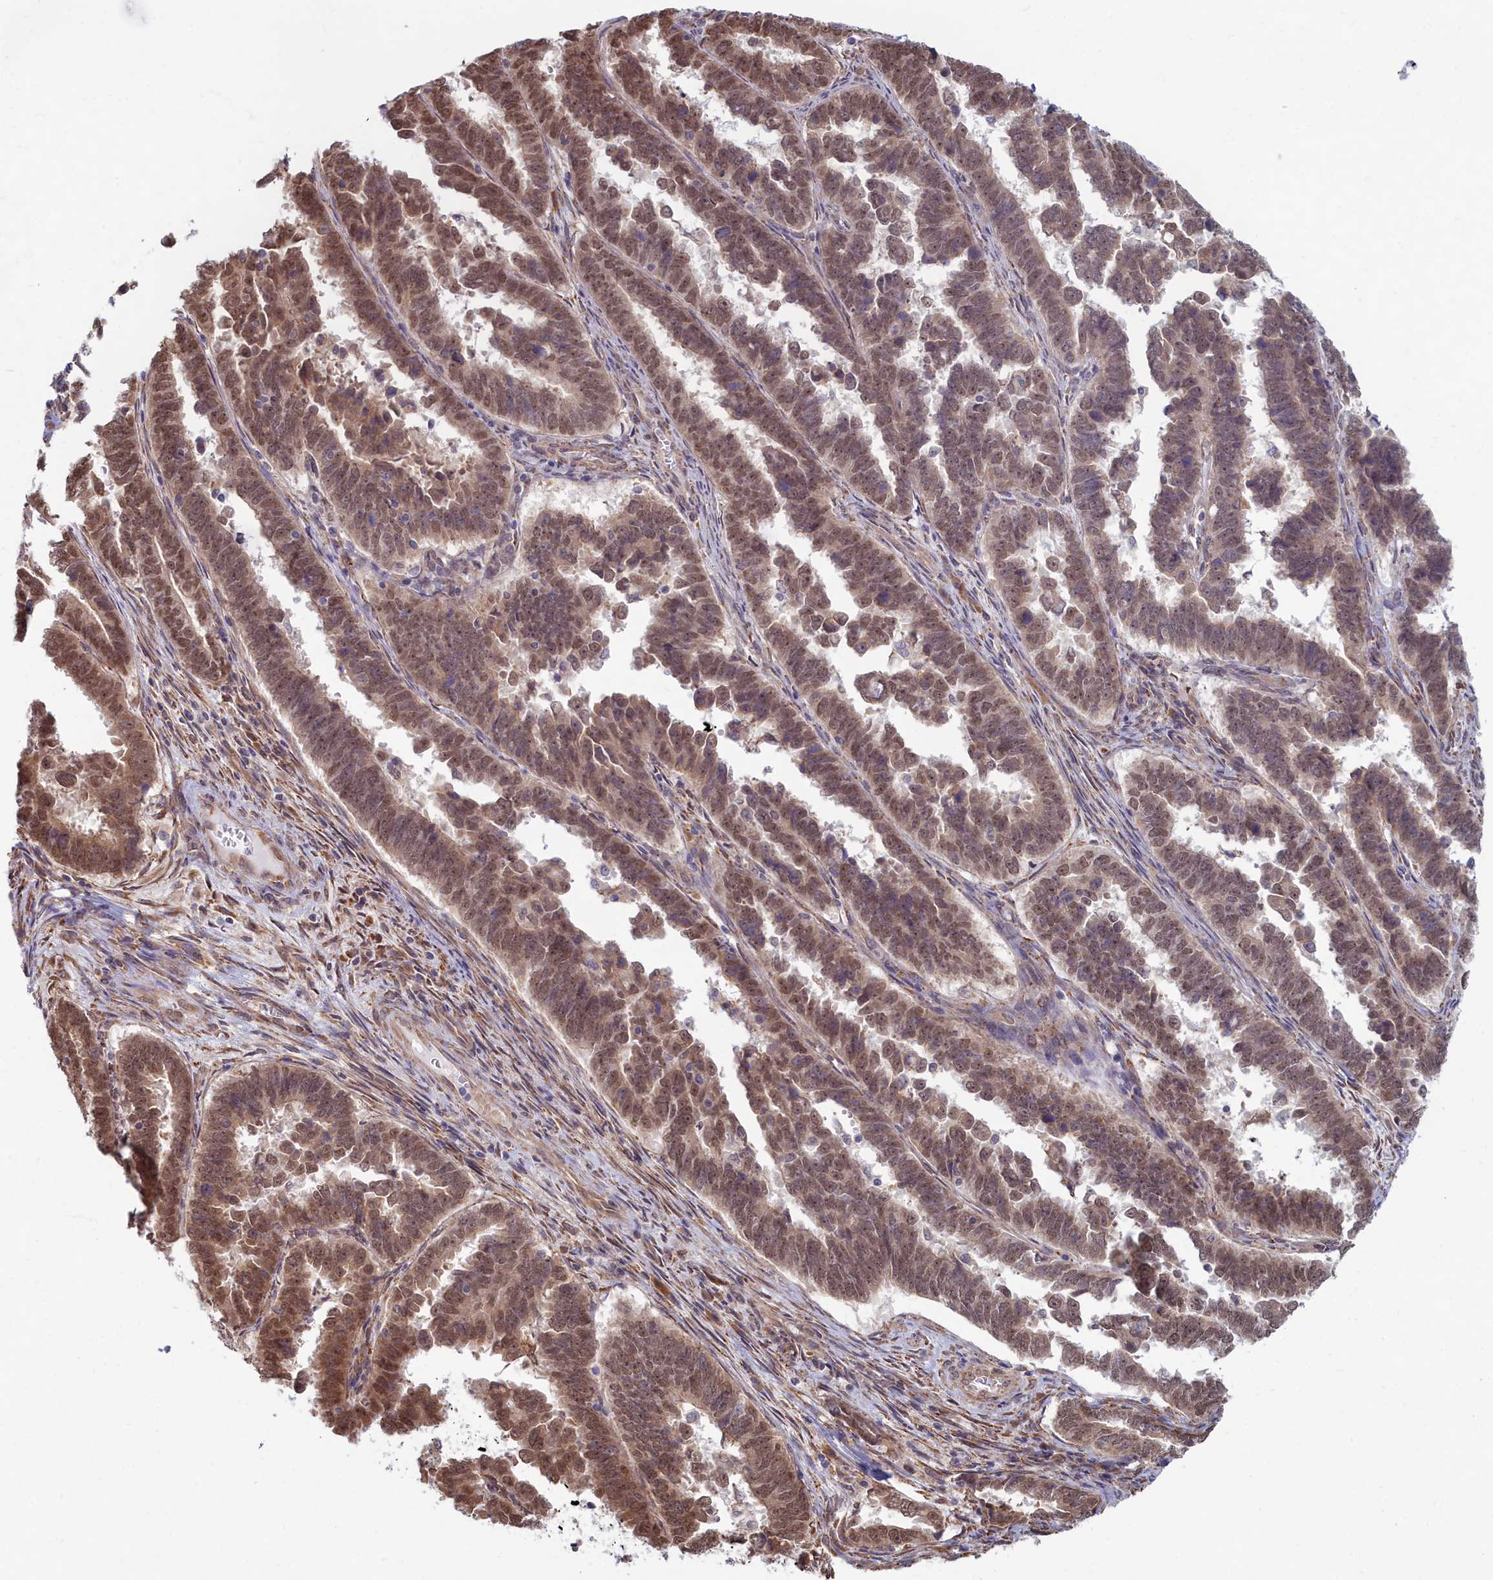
{"staining": {"intensity": "moderate", "quantity": ">75%", "location": "nuclear"}, "tissue": "endometrial cancer", "cell_type": "Tumor cells", "image_type": "cancer", "snomed": [{"axis": "morphology", "description": "Adenocarcinoma, NOS"}, {"axis": "topography", "description": "Endometrium"}], "caption": "A micrograph of human endometrial adenocarcinoma stained for a protein demonstrates moderate nuclear brown staining in tumor cells. The staining was performed using DAB to visualize the protein expression in brown, while the nuclei were stained in blue with hematoxylin (Magnification: 20x).", "gene": "MAK16", "patient": {"sex": "female", "age": 75}}